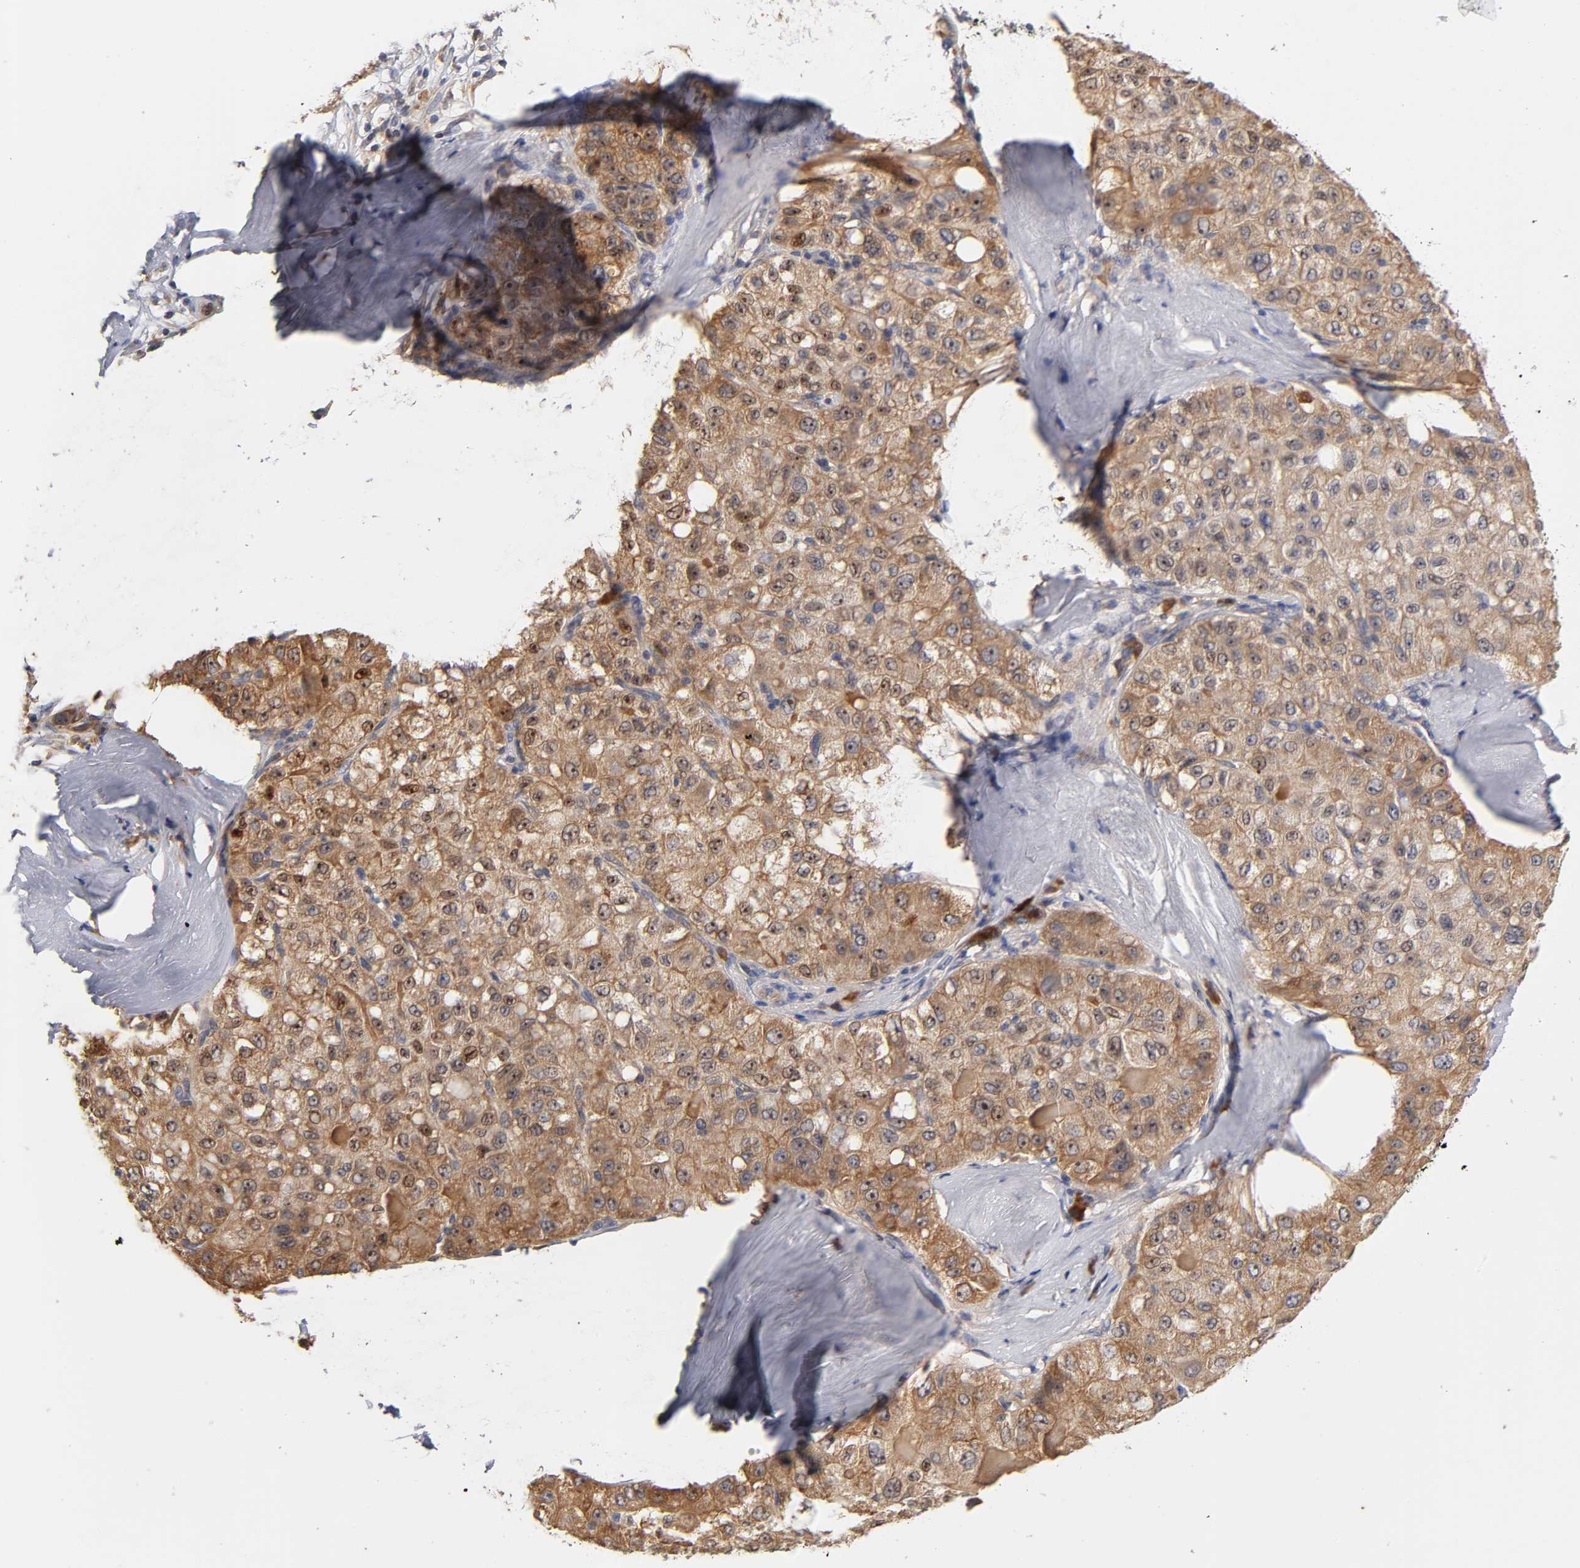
{"staining": {"intensity": "moderate", "quantity": ">75%", "location": "cytoplasmic/membranous"}, "tissue": "liver cancer", "cell_type": "Tumor cells", "image_type": "cancer", "snomed": [{"axis": "morphology", "description": "Carcinoma, Hepatocellular, NOS"}, {"axis": "topography", "description": "Liver"}], "caption": "An immunohistochemistry micrograph of tumor tissue is shown. Protein staining in brown labels moderate cytoplasmic/membranous positivity in hepatocellular carcinoma (liver) within tumor cells.", "gene": "RPS29", "patient": {"sex": "male", "age": 80}}